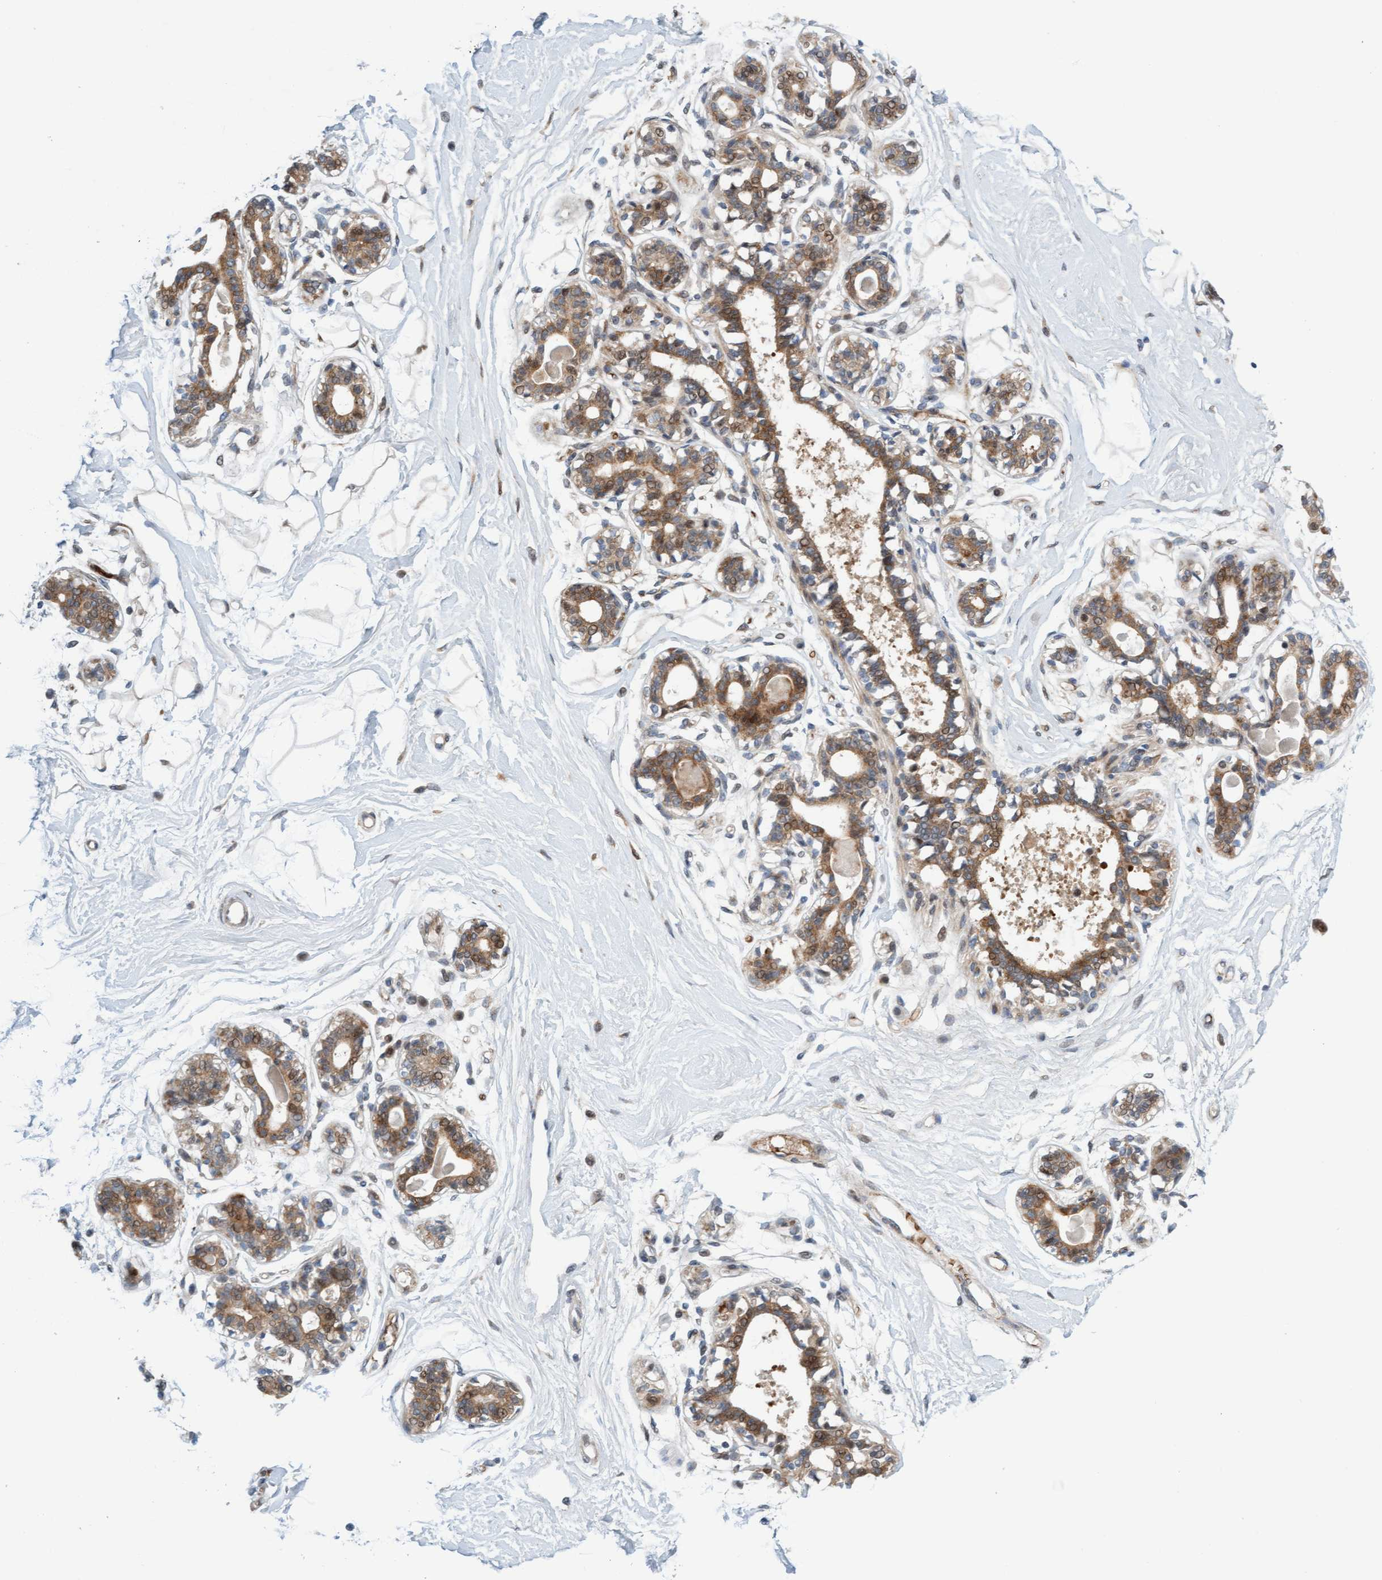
{"staining": {"intensity": "negative", "quantity": "none", "location": "none"}, "tissue": "breast", "cell_type": "Adipocytes", "image_type": "normal", "snomed": [{"axis": "morphology", "description": "Normal tissue, NOS"}, {"axis": "topography", "description": "Breast"}], "caption": "DAB (3,3'-diaminobenzidine) immunohistochemical staining of normal human breast demonstrates no significant expression in adipocytes. (Stains: DAB (3,3'-diaminobenzidine) immunohistochemistry with hematoxylin counter stain, Microscopy: brightfield microscopy at high magnification).", "gene": "EIF4EBP1", "patient": {"sex": "female", "age": 45}}